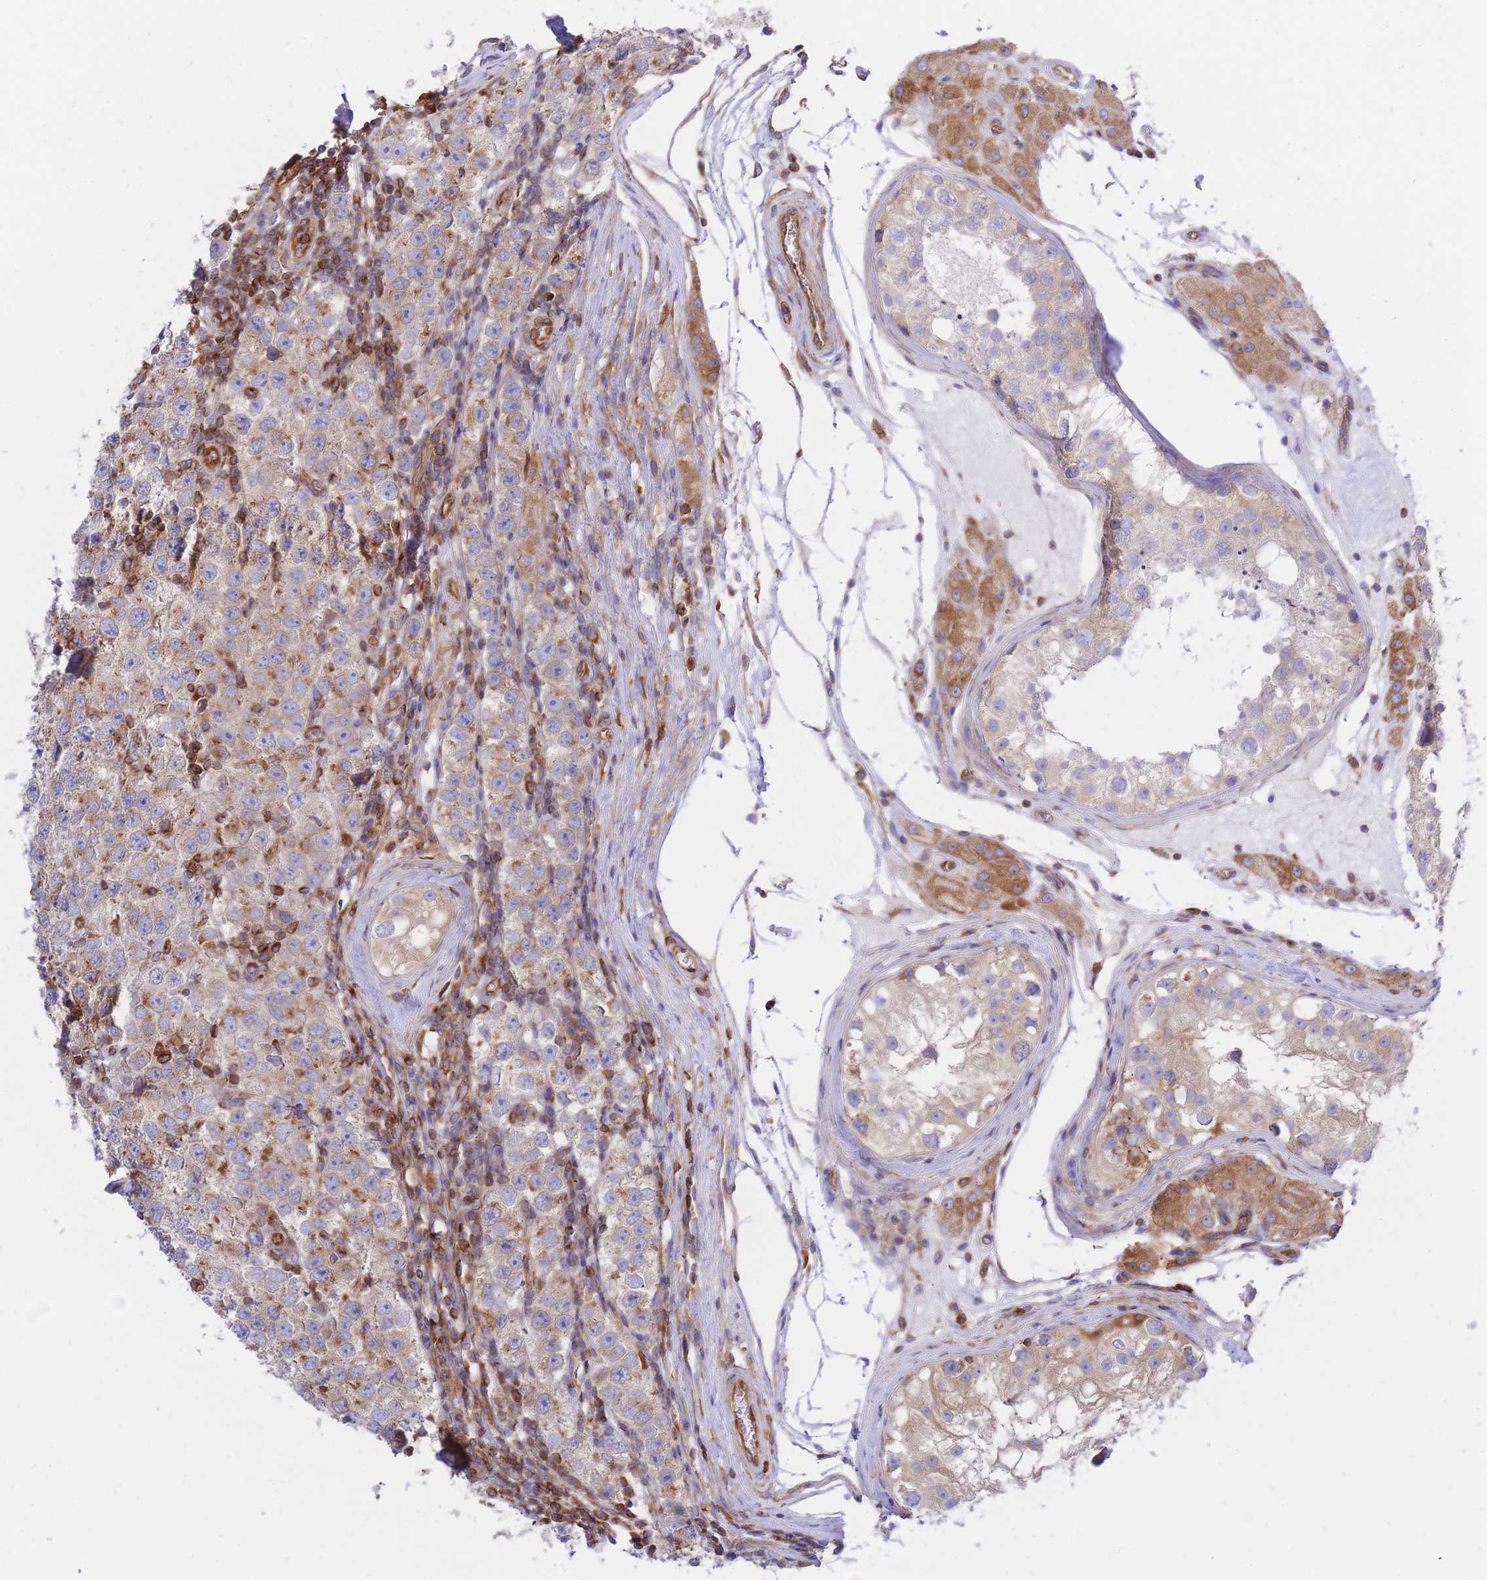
{"staining": {"intensity": "moderate", "quantity": ">75%", "location": "cytoplasmic/membranous"}, "tissue": "testis cancer", "cell_type": "Tumor cells", "image_type": "cancer", "snomed": [{"axis": "morphology", "description": "Seminoma, NOS"}, {"axis": "topography", "description": "Testis"}], "caption": "An image showing moderate cytoplasmic/membranous positivity in about >75% of tumor cells in testis cancer (seminoma), as visualized by brown immunohistochemical staining.", "gene": "REM1", "patient": {"sex": "male", "age": 34}}